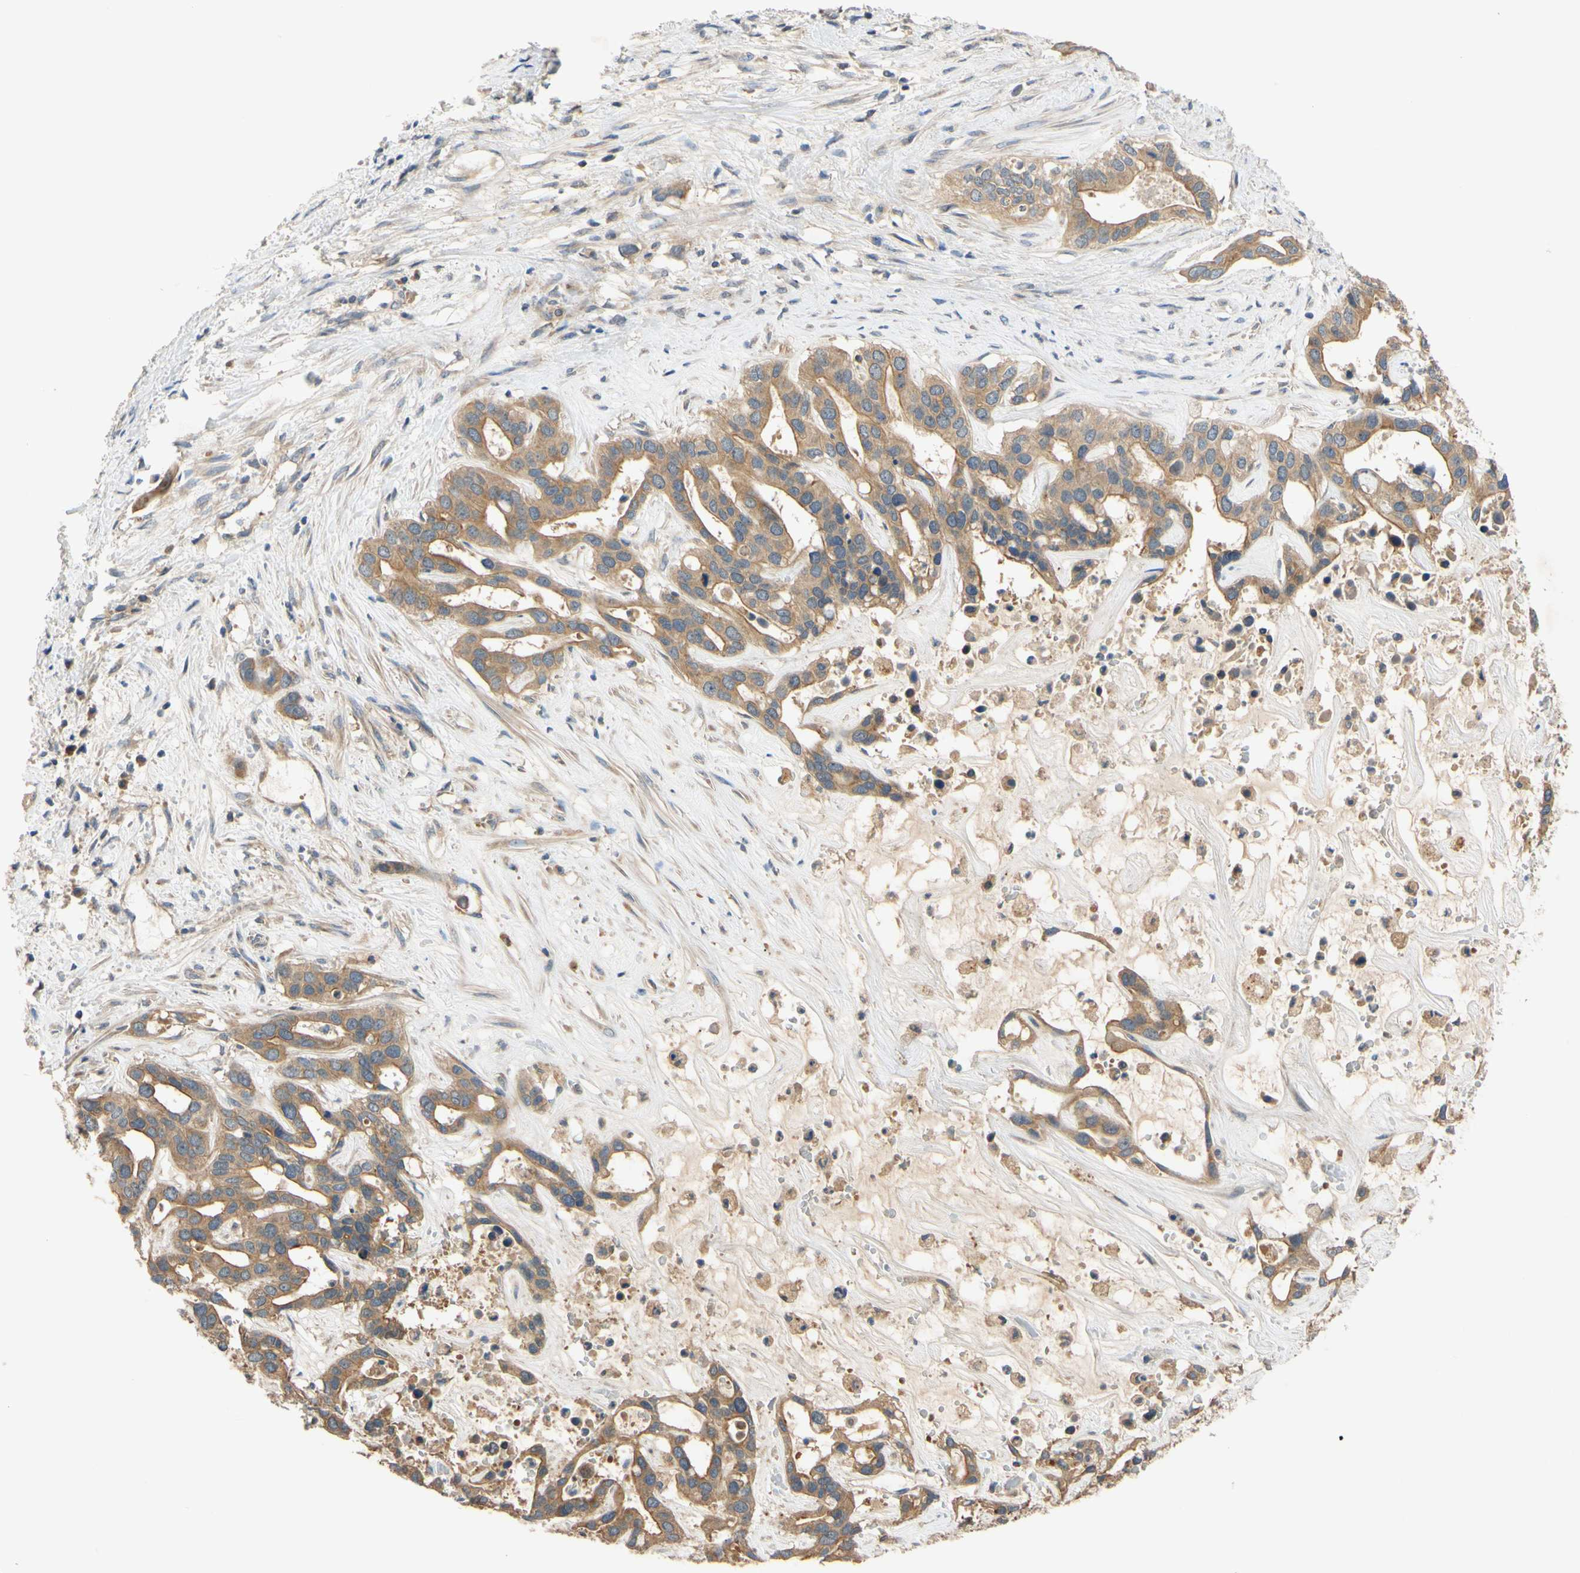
{"staining": {"intensity": "moderate", "quantity": ">75%", "location": "cytoplasmic/membranous"}, "tissue": "liver cancer", "cell_type": "Tumor cells", "image_type": "cancer", "snomed": [{"axis": "morphology", "description": "Cholangiocarcinoma"}, {"axis": "topography", "description": "Liver"}], "caption": "Immunohistochemical staining of human liver cancer demonstrates medium levels of moderate cytoplasmic/membranous protein expression in approximately >75% of tumor cells. (Stains: DAB in brown, nuclei in blue, Microscopy: brightfield microscopy at high magnification).", "gene": "MBTPS2", "patient": {"sex": "female", "age": 65}}